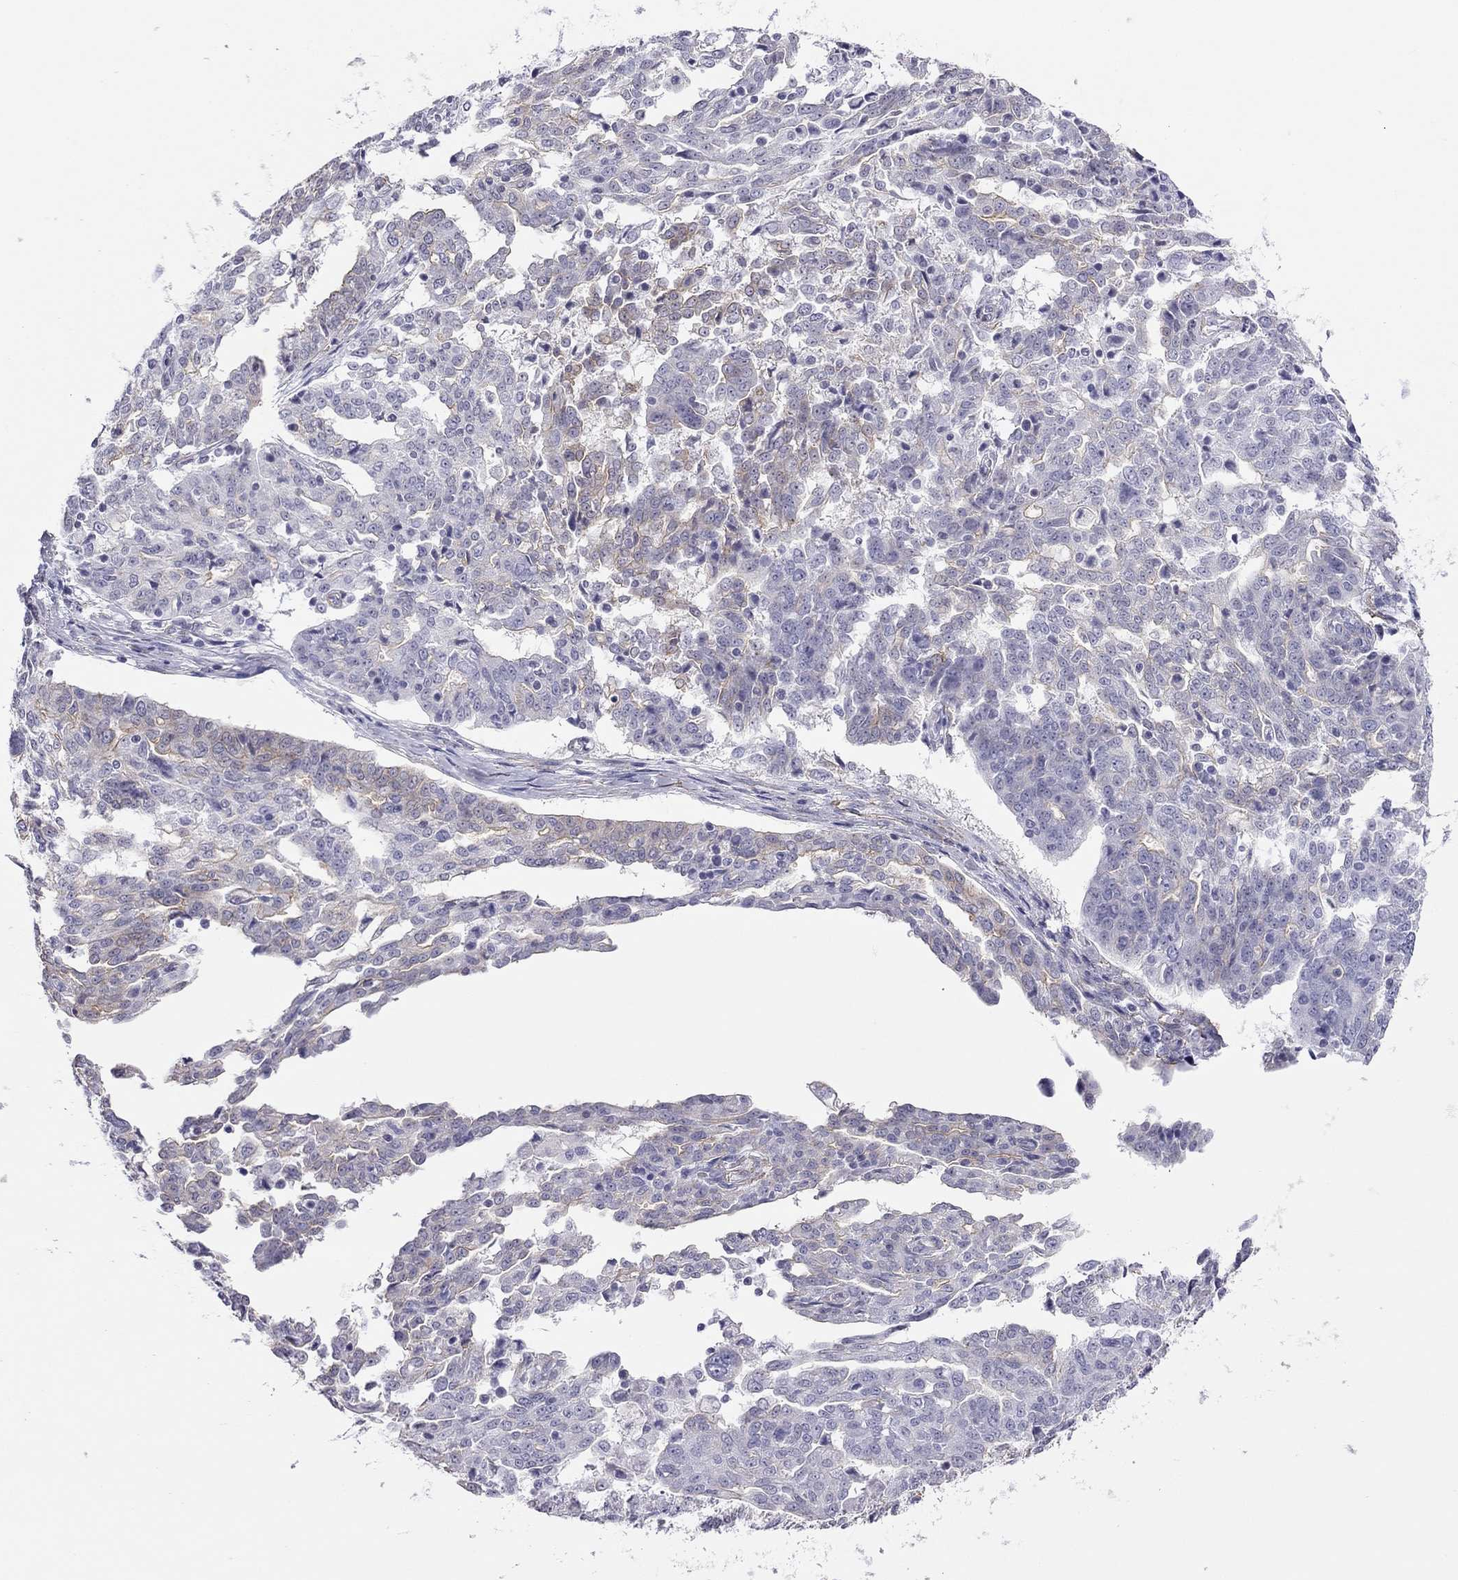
{"staining": {"intensity": "weak", "quantity": "<25%", "location": "cytoplasmic/membranous"}, "tissue": "ovarian cancer", "cell_type": "Tumor cells", "image_type": "cancer", "snomed": [{"axis": "morphology", "description": "Cystadenocarcinoma, serous, NOS"}, {"axis": "topography", "description": "Ovary"}], "caption": "Tumor cells are negative for protein expression in human serous cystadenocarcinoma (ovarian).", "gene": "MYMX", "patient": {"sex": "female", "age": 67}}